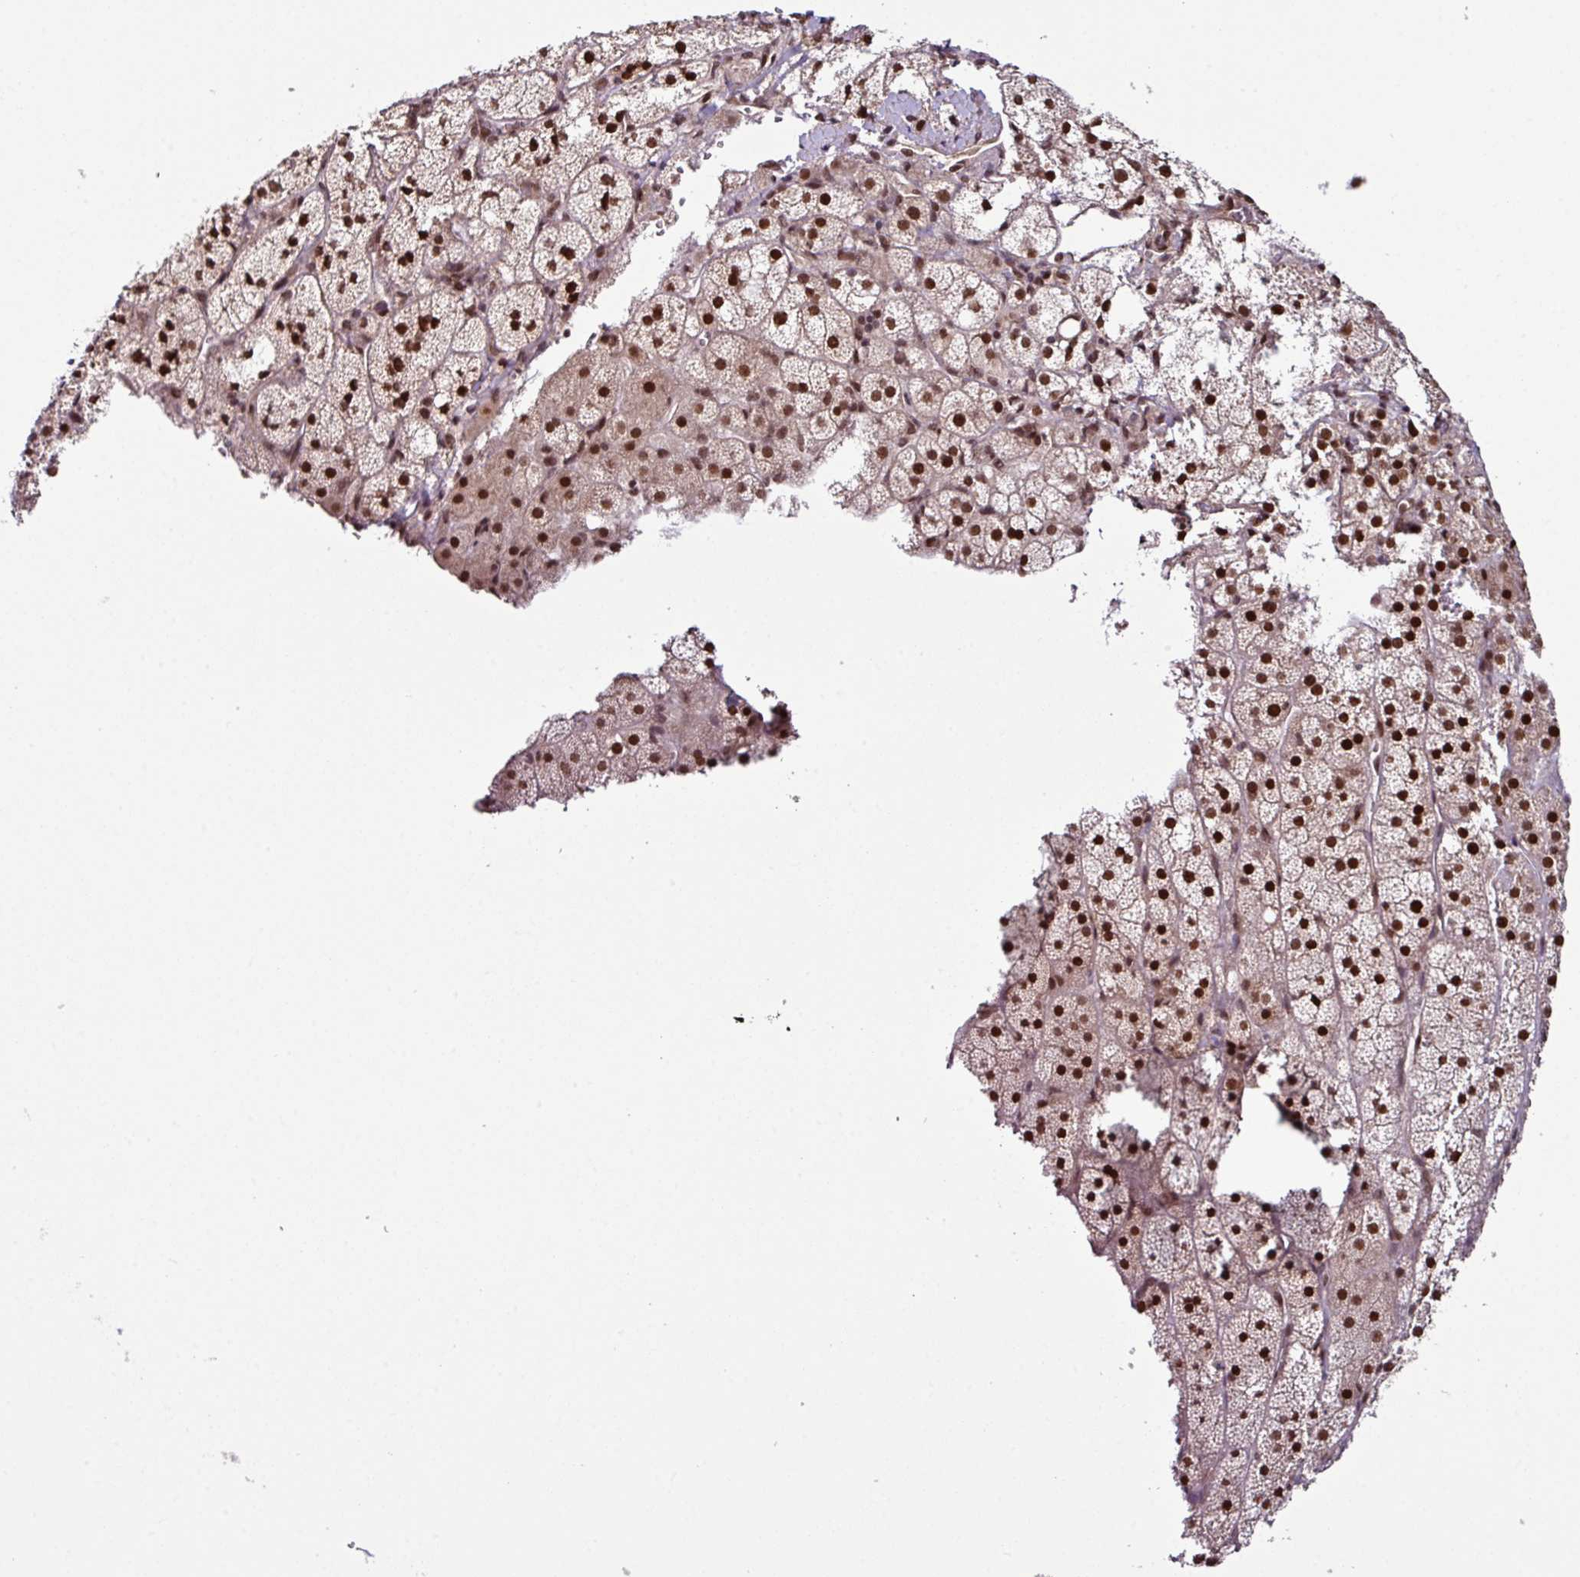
{"staining": {"intensity": "strong", "quantity": ">75%", "location": "nuclear"}, "tissue": "adrenal gland", "cell_type": "Glandular cells", "image_type": "normal", "snomed": [{"axis": "morphology", "description": "Normal tissue, NOS"}, {"axis": "topography", "description": "Adrenal gland"}], "caption": "This micrograph demonstrates immunohistochemistry (IHC) staining of unremarkable adrenal gland, with high strong nuclear positivity in about >75% of glandular cells.", "gene": "MORF4L2", "patient": {"sex": "male", "age": 53}}